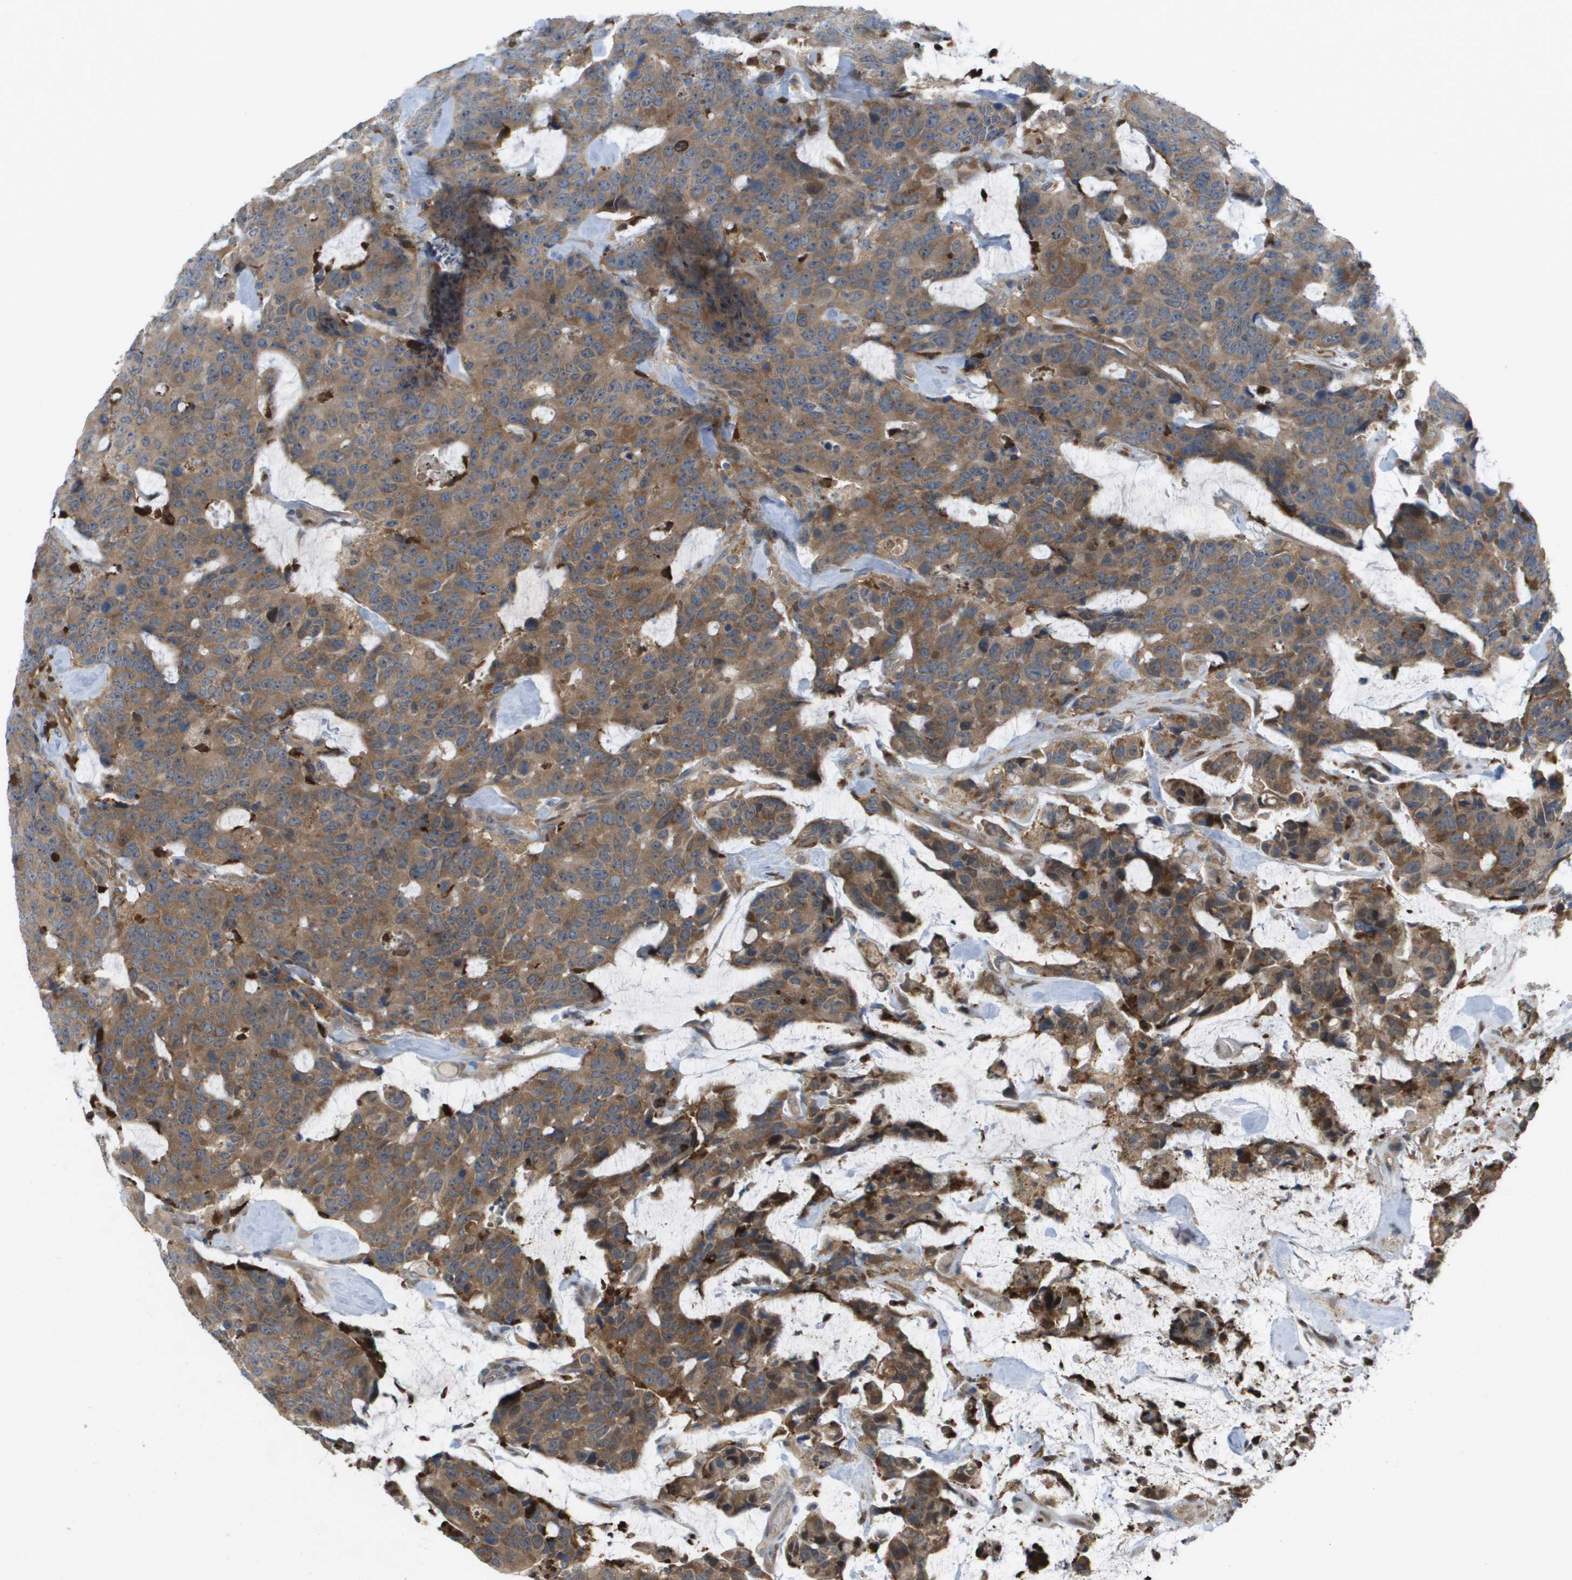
{"staining": {"intensity": "moderate", "quantity": ">75%", "location": "cytoplasmic/membranous"}, "tissue": "colorectal cancer", "cell_type": "Tumor cells", "image_type": "cancer", "snomed": [{"axis": "morphology", "description": "Adenocarcinoma, NOS"}, {"axis": "topography", "description": "Colon"}], "caption": "Brown immunohistochemical staining in colorectal cancer (adenocarcinoma) exhibits moderate cytoplasmic/membranous expression in about >75% of tumor cells.", "gene": "PALD1", "patient": {"sex": "female", "age": 86}}